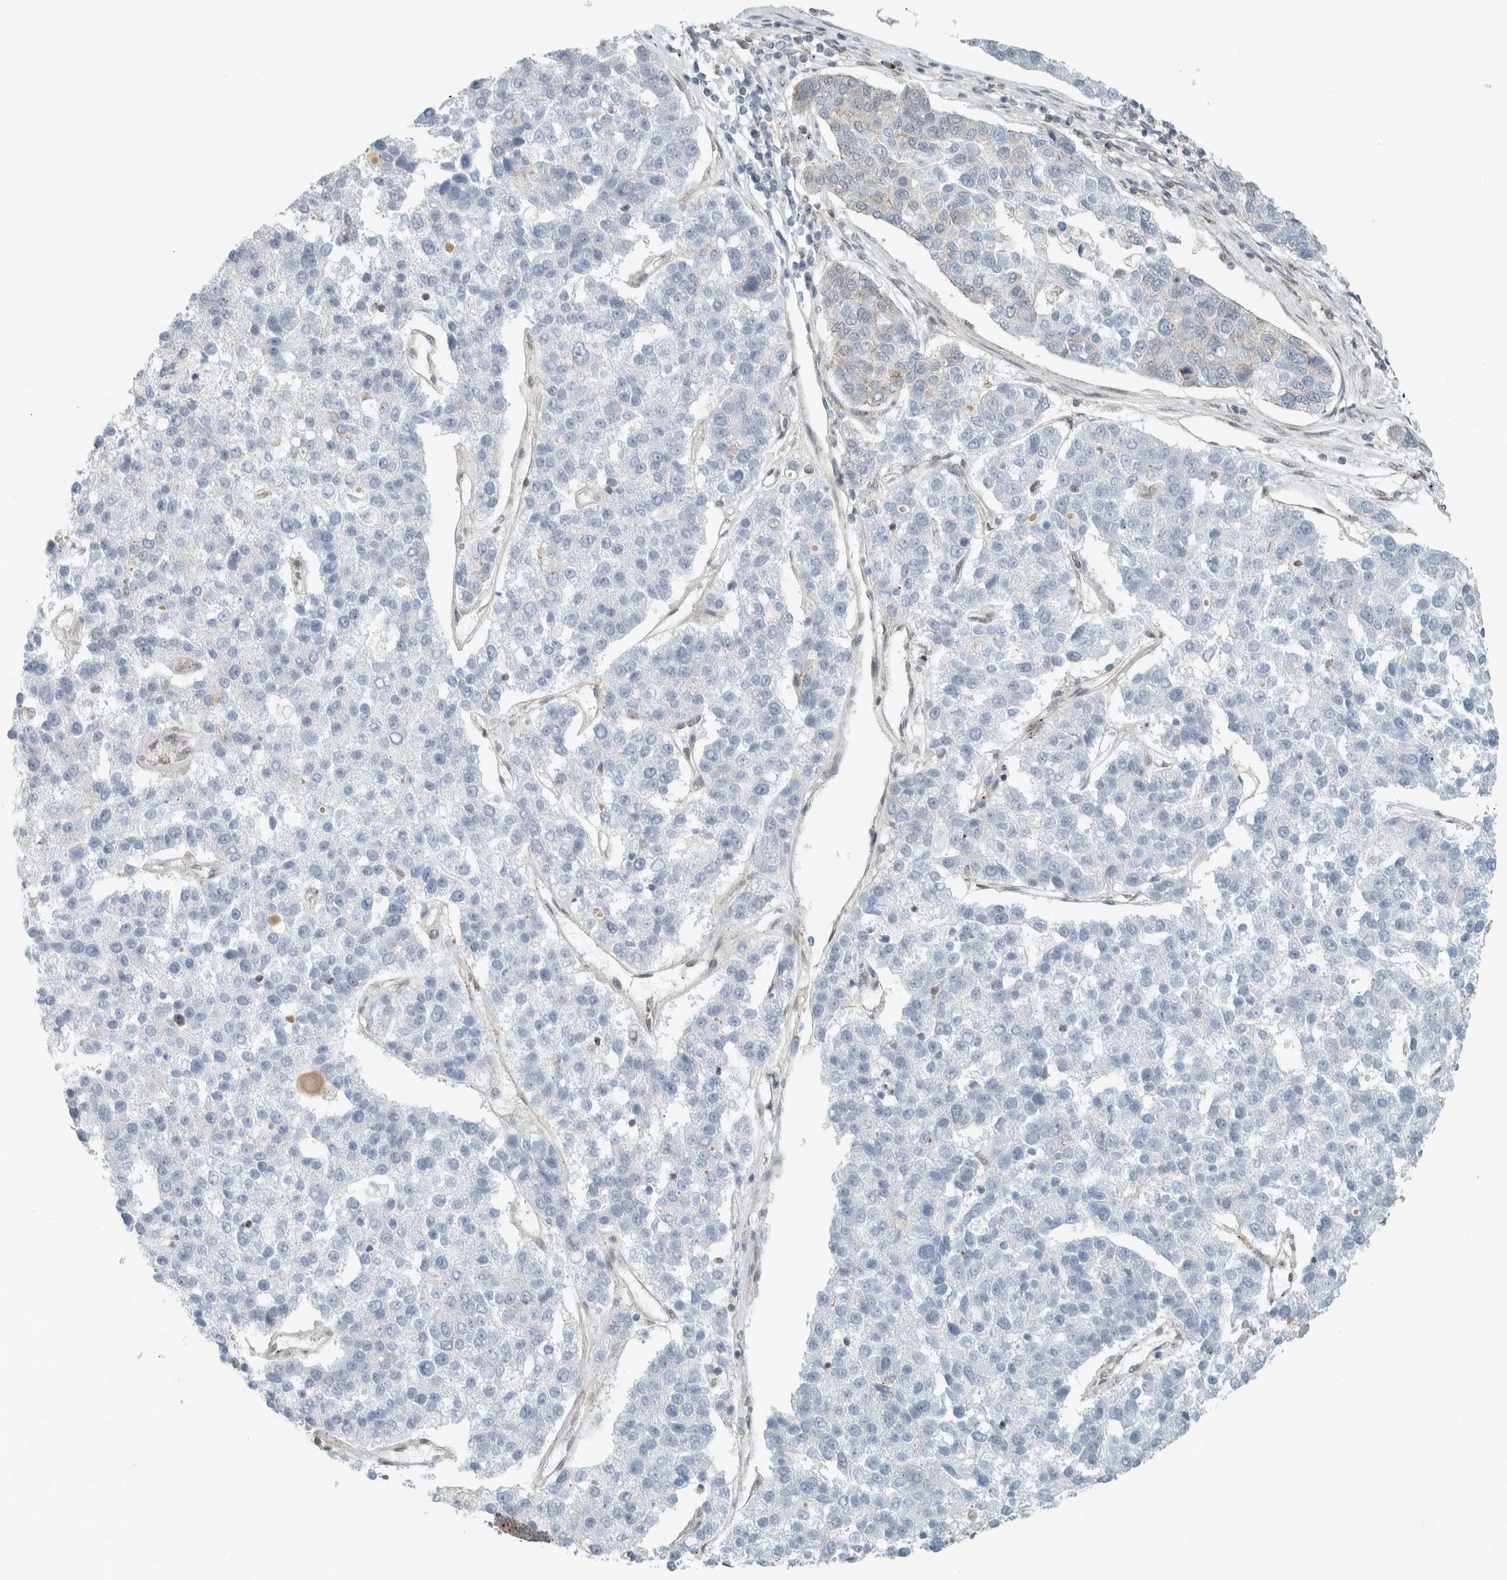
{"staining": {"intensity": "negative", "quantity": "none", "location": "none"}, "tissue": "pancreatic cancer", "cell_type": "Tumor cells", "image_type": "cancer", "snomed": [{"axis": "morphology", "description": "Adenocarcinoma, NOS"}, {"axis": "topography", "description": "Pancreas"}], "caption": "The photomicrograph demonstrates no staining of tumor cells in pancreatic cancer. (Brightfield microscopy of DAB (3,3'-diaminobenzidine) IHC at high magnification).", "gene": "TFE3", "patient": {"sex": "female", "age": 61}}